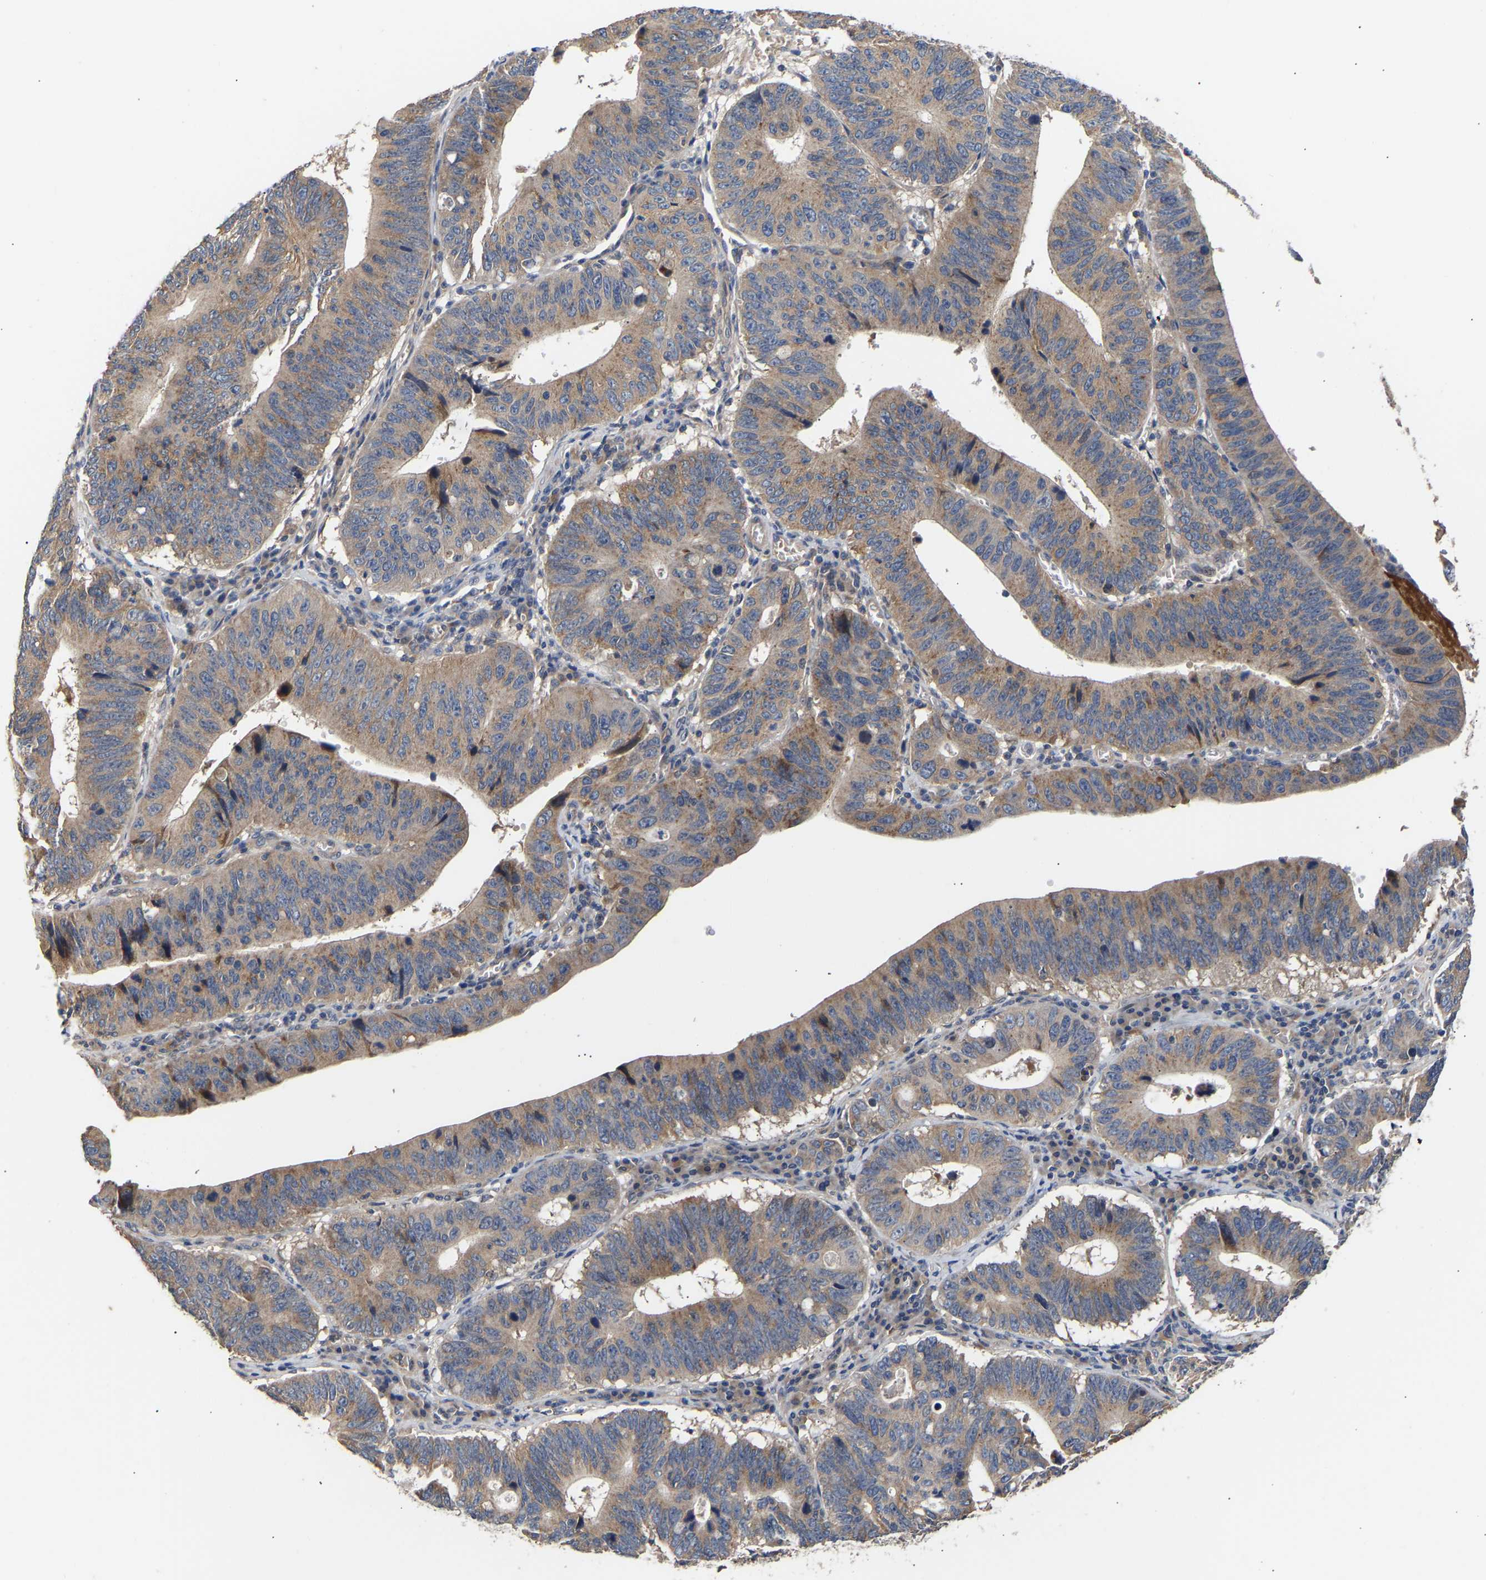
{"staining": {"intensity": "weak", "quantity": "25%-75%", "location": "cytoplasmic/membranous"}, "tissue": "stomach cancer", "cell_type": "Tumor cells", "image_type": "cancer", "snomed": [{"axis": "morphology", "description": "Adenocarcinoma, NOS"}, {"axis": "topography", "description": "Stomach"}], "caption": "Stomach cancer (adenocarcinoma) stained for a protein displays weak cytoplasmic/membranous positivity in tumor cells.", "gene": "KASH5", "patient": {"sex": "male", "age": 59}}